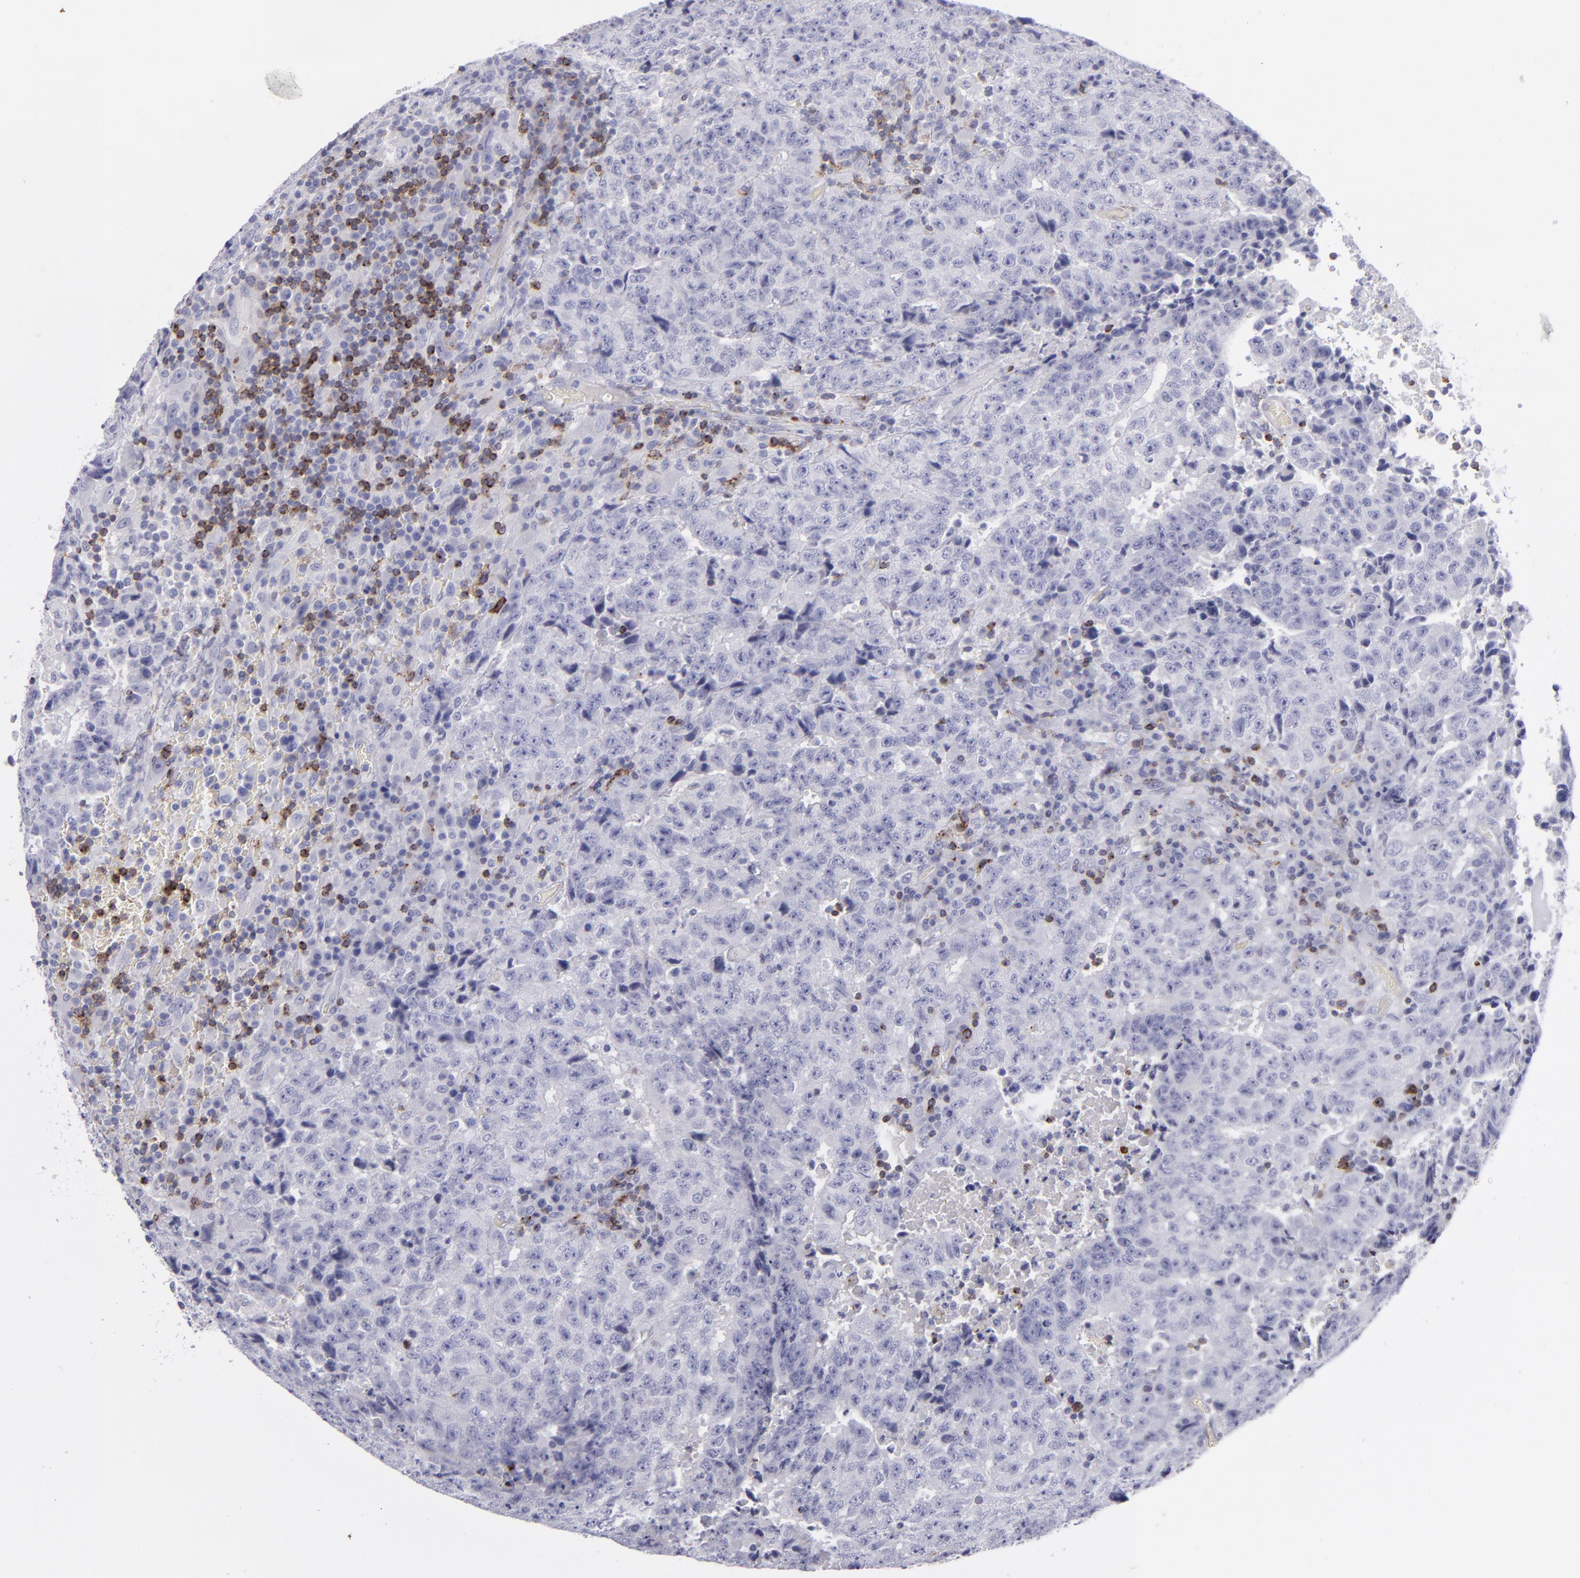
{"staining": {"intensity": "negative", "quantity": "none", "location": "none"}, "tissue": "testis cancer", "cell_type": "Tumor cells", "image_type": "cancer", "snomed": [{"axis": "morphology", "description": "Necrosis, NOS"}, {"axis": "morphology", "description": "Carcinoma, Embryonal, NOS"}, {"axis": "topography", "description": "Testis"}], "caption": "The photomicrograph displays no significant expression in tumor cells of testis embryonal carcinoma.", "gene": "CD2", "patient": {"sex": "male", "age": 19}}